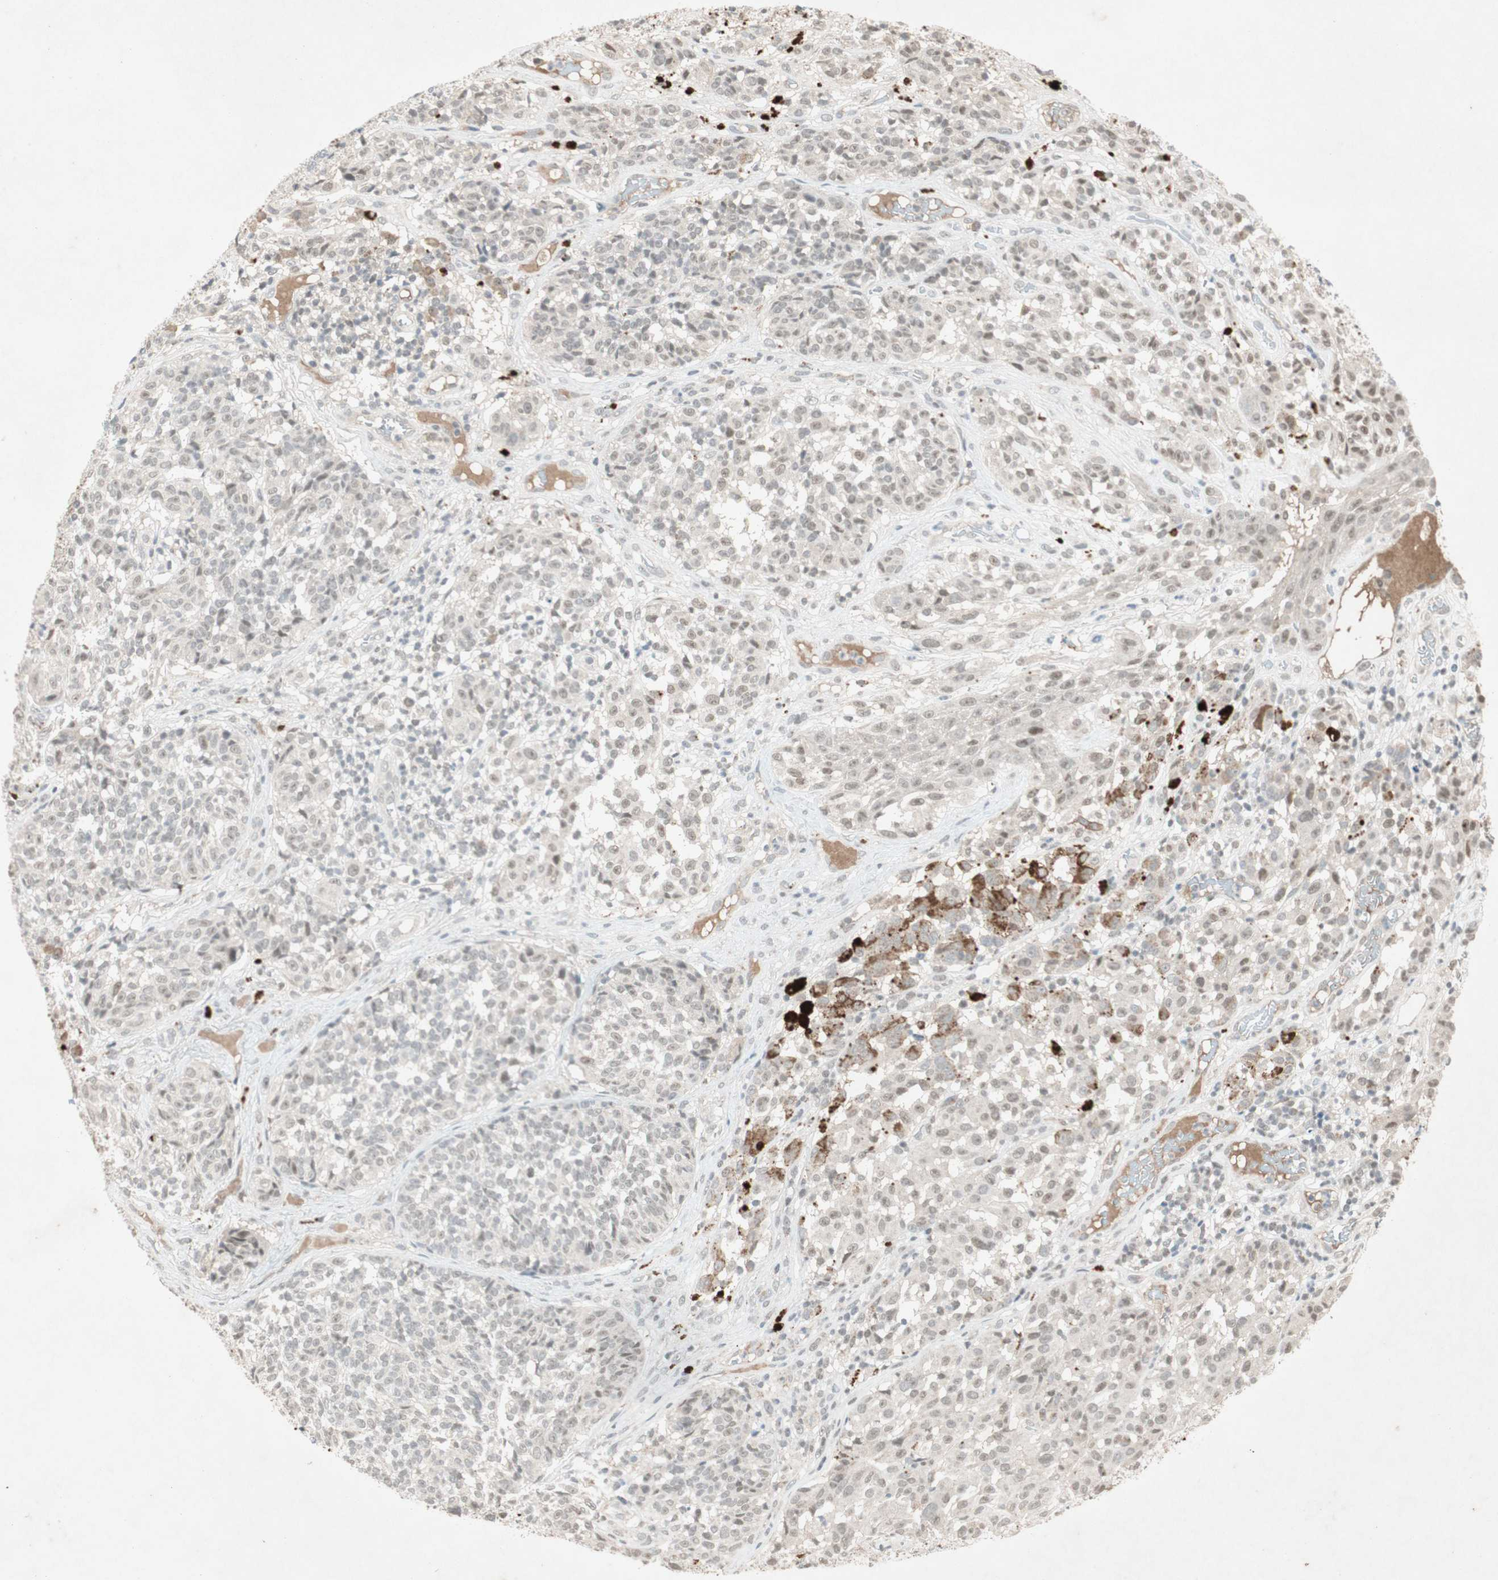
{"staining": {"intensity": "negative", "quantity": "none", "location": "none"}, "tissue": "melanoma", "cell_type": "Tumor cells", "image_type": "cancer", "snomed": [{"axis": "morphology", "description": "Malignant melanoma, NOS"}, {"axis": "topography", "description": "Skin"}], "caption": "A high-resolution photomicrograph shows IHC staining of malignant melanoma, which displays no significant expression in tumor cells. (Brightfield microscopy of DAB (3,3'-diaminobenzidine) immunohistochemistry (IHC) at high magnification).", "gene": "RNGTT", "patient": {"sex": "female", "age": 46}}